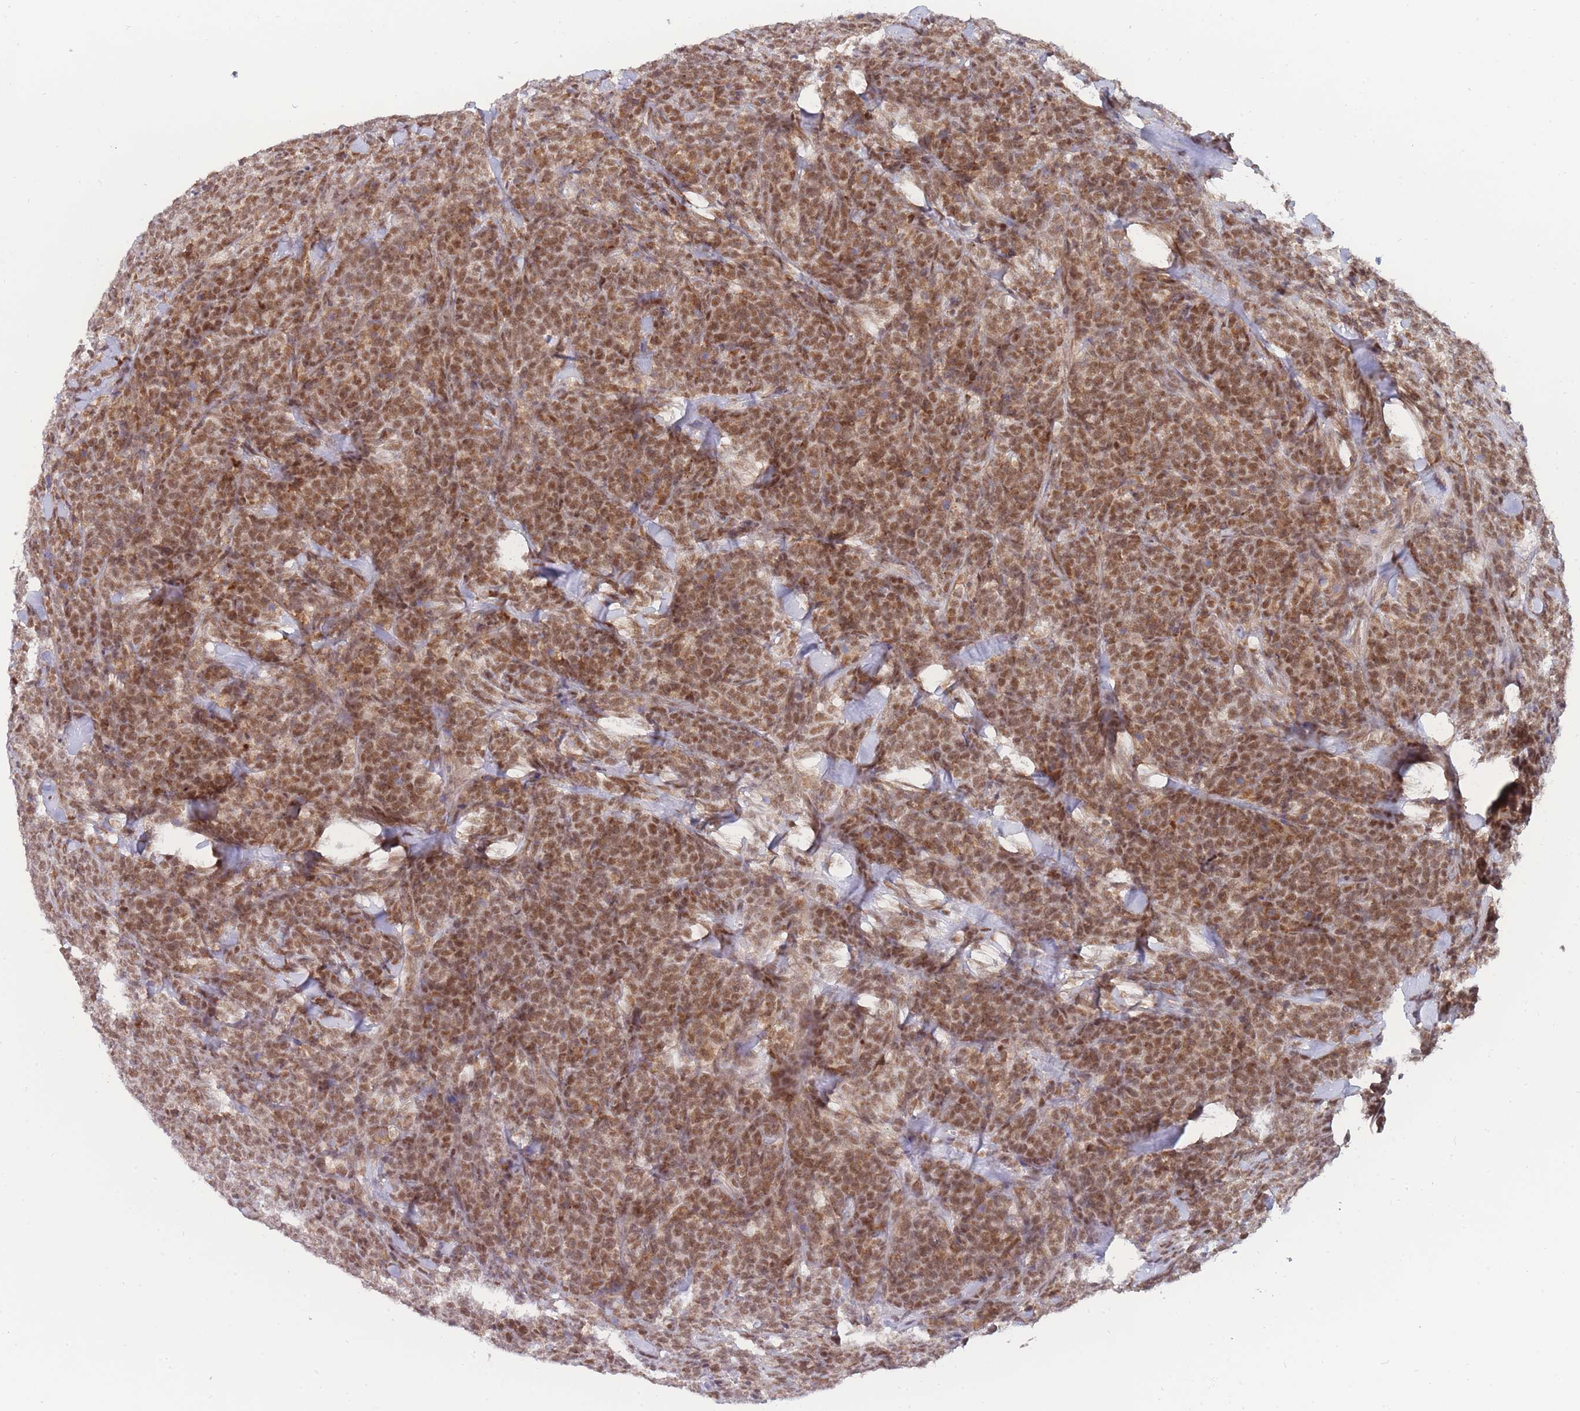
{"staining": {"intensity": "moderate", "quantity": ">75%", "location": "cytoplasmic/membranous,nuclear"}, "tissue": "lymphoma", "cell_type": "Tumor cells", "image_type": "cancer", "snomed": [{"axis": "morphology", "description": "Malignant lymphoma, non-Hodgkin's type, High grade"}, {"axis": "topography", "description": "Small intestine"}], "caption": "Protein expression analysis of lymphoma displays moderate cytoplasmic/membranous and nuclear positivity in about >75% of tumor cells.", "gene": "BOD1L1", "patient": {"sex": "male", "age": 8}}